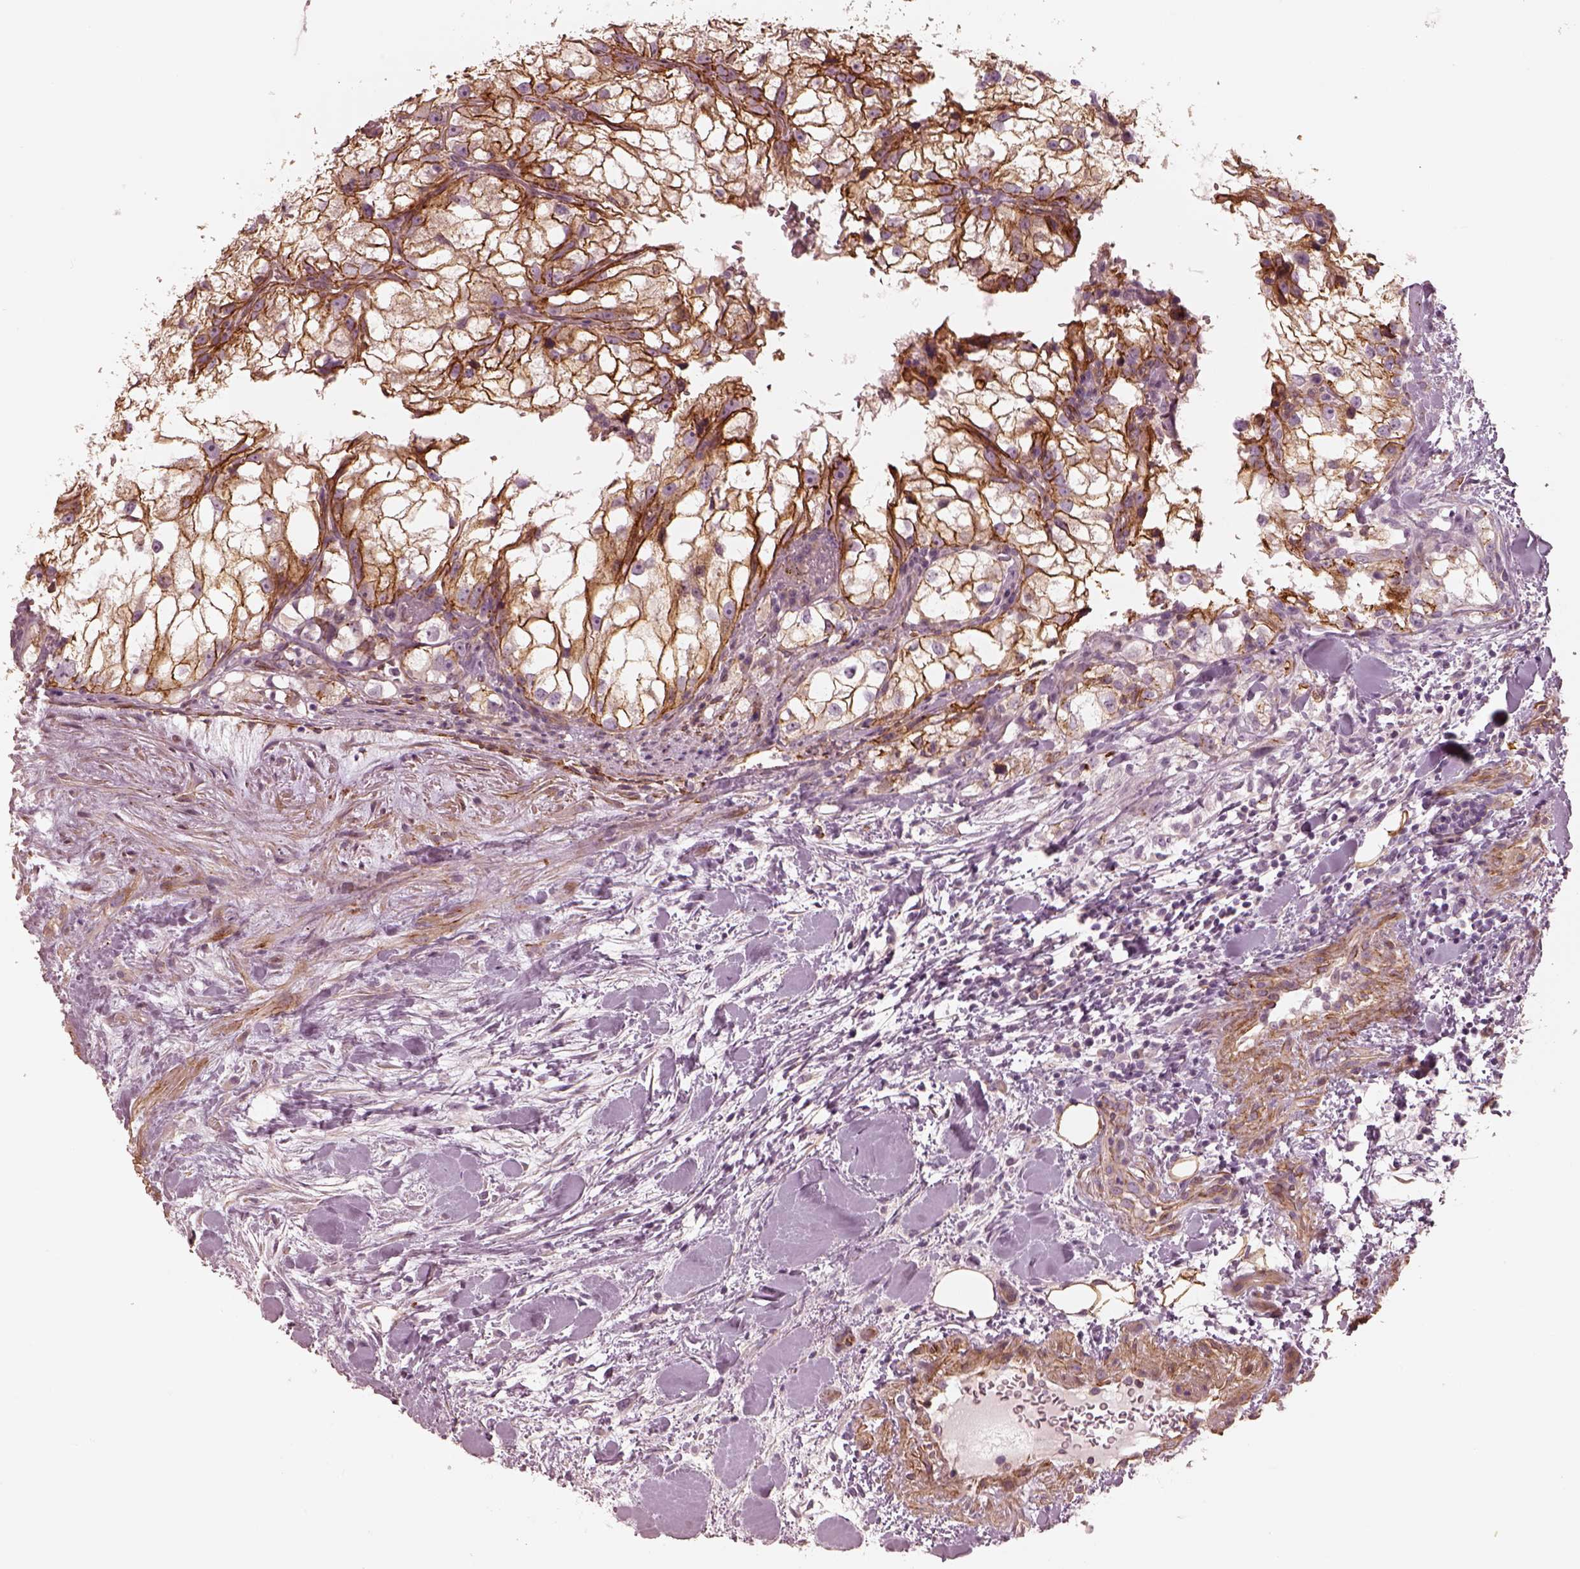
{"staining": {"intensity": "strong", "quantity": ">75%", "location": "cytoplasmic/membranous"}, "tissue": "renal cancer", "cell_type": "Tumor cells", "image_type": "cancer", "snomed": [{"axis": "morphology", "description": "Adenocarcinoma, NOS"}, {"axis": "topography", "description": "Kidney"}], "caption": "Immunohistochemical staining of renal cancer exhibits high levels of strong cytoplasmic/membranous staining in approximately >75% of tumor cells.", "gene": "CRYM", "patient": {"sex": "male", "age": 59}}